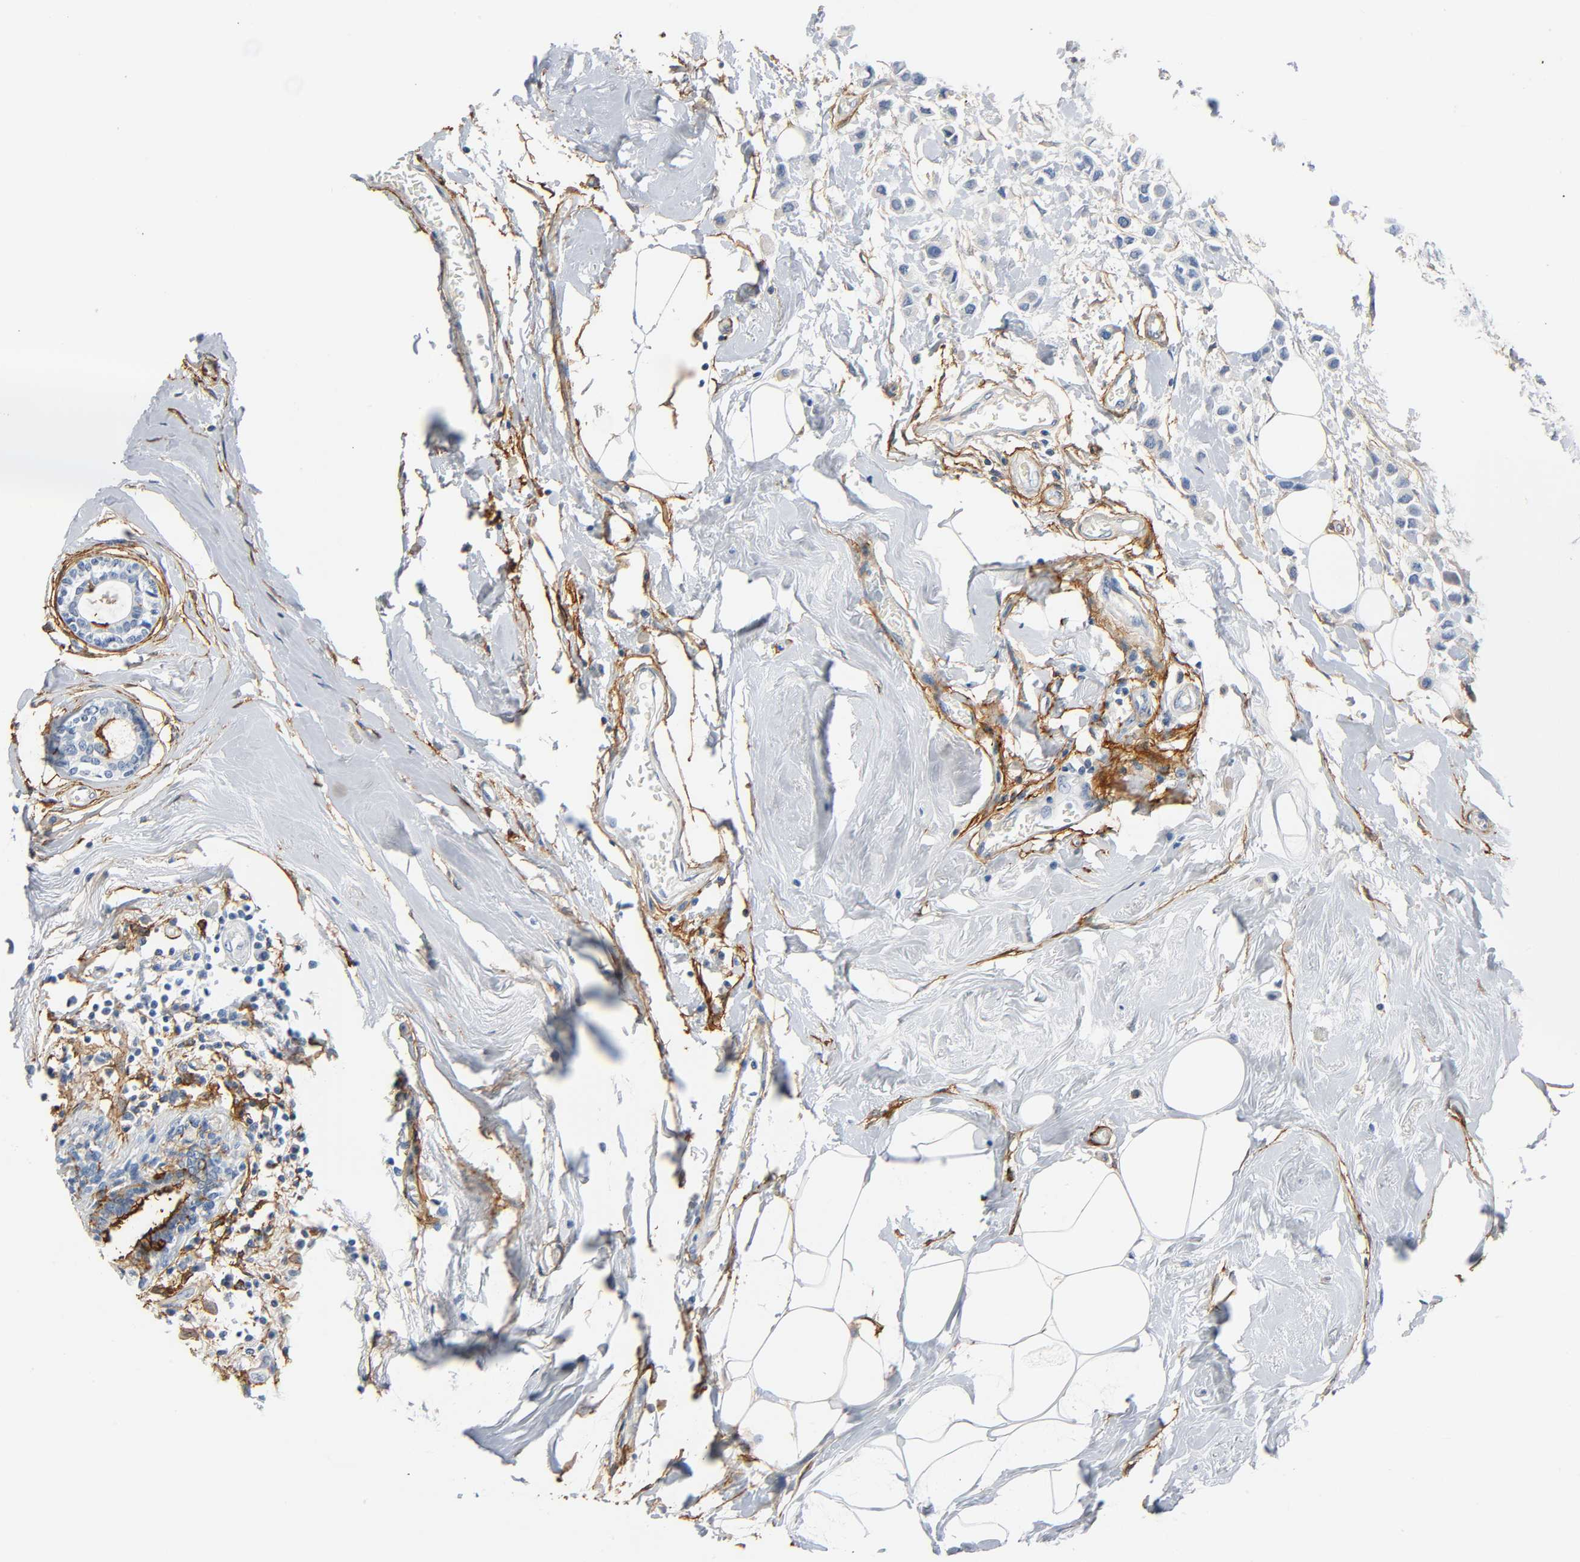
{"staining": {"intensity": "negative", "quantity": "none", "location": "none"}, "tissue": "breast cancer", "cell_type": "Tumor cells", "image_type": "cancer", "snomed": [{"axis": "morphology", "description": "Lobular carcinoma"}, {"axis": "topography", "description": "Breast"}], "caption": "Immunohistochemical staining of human lobular carcinoma (breast) displays no significant expression in tumor cells.", "gene": "ANPEP", "patient": {"sex": "female", "age": 51}}